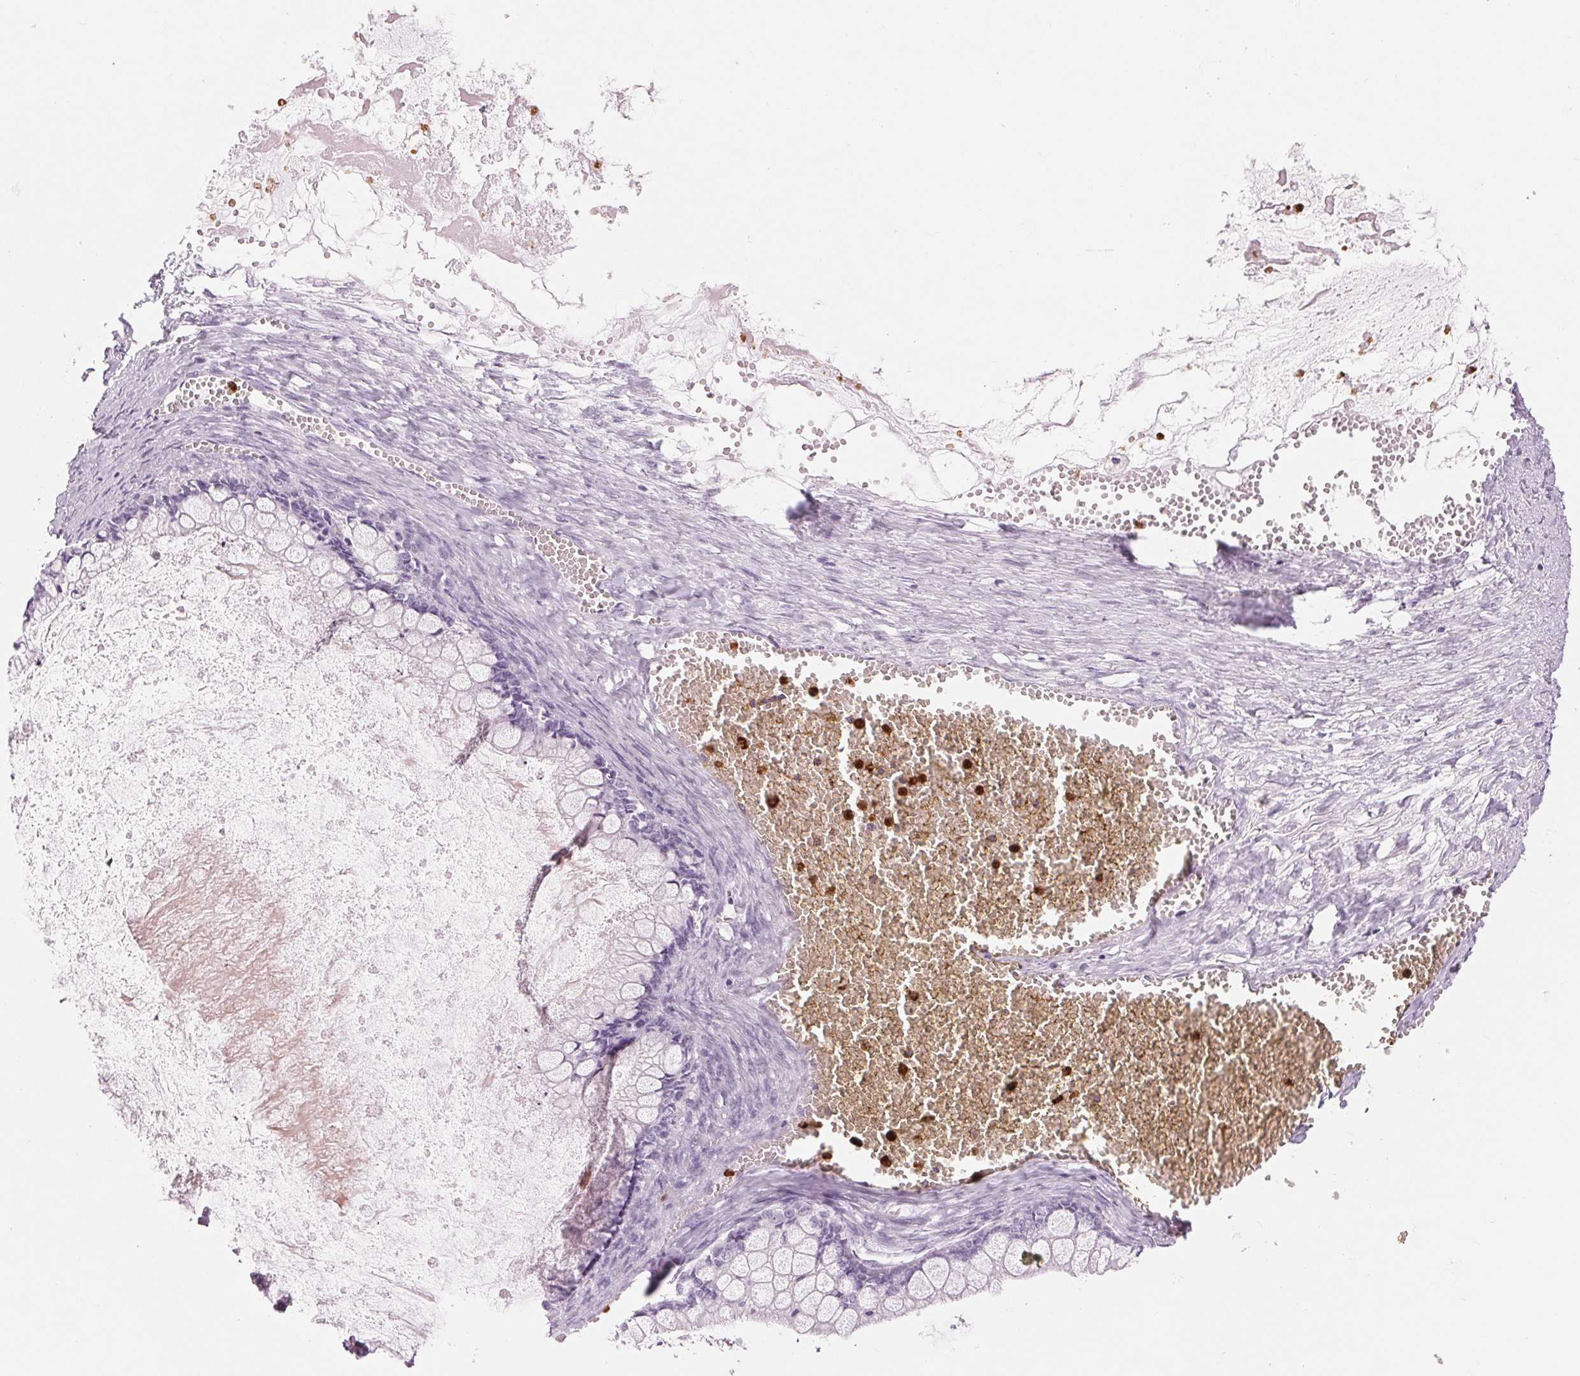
{"staining": {"intensity": "negative", "quantity": "none", "location": "none"}, "tissue": "ovarian cancer", "cell_type": "Tumor cells", "image_type": "cancer", "snomed": [{"axis": "morphology", "description": "Cystadenocarcinoma, mucinous, NOS"}, {"axis": "topography", "description": "Ovary"}], "caption": "Tumor cells are negative for protein expression in human mucinous cystadenocarcinoma (ovarian).", "gene": "KLK7", "patient": {"sex": "female", "age": 67}}